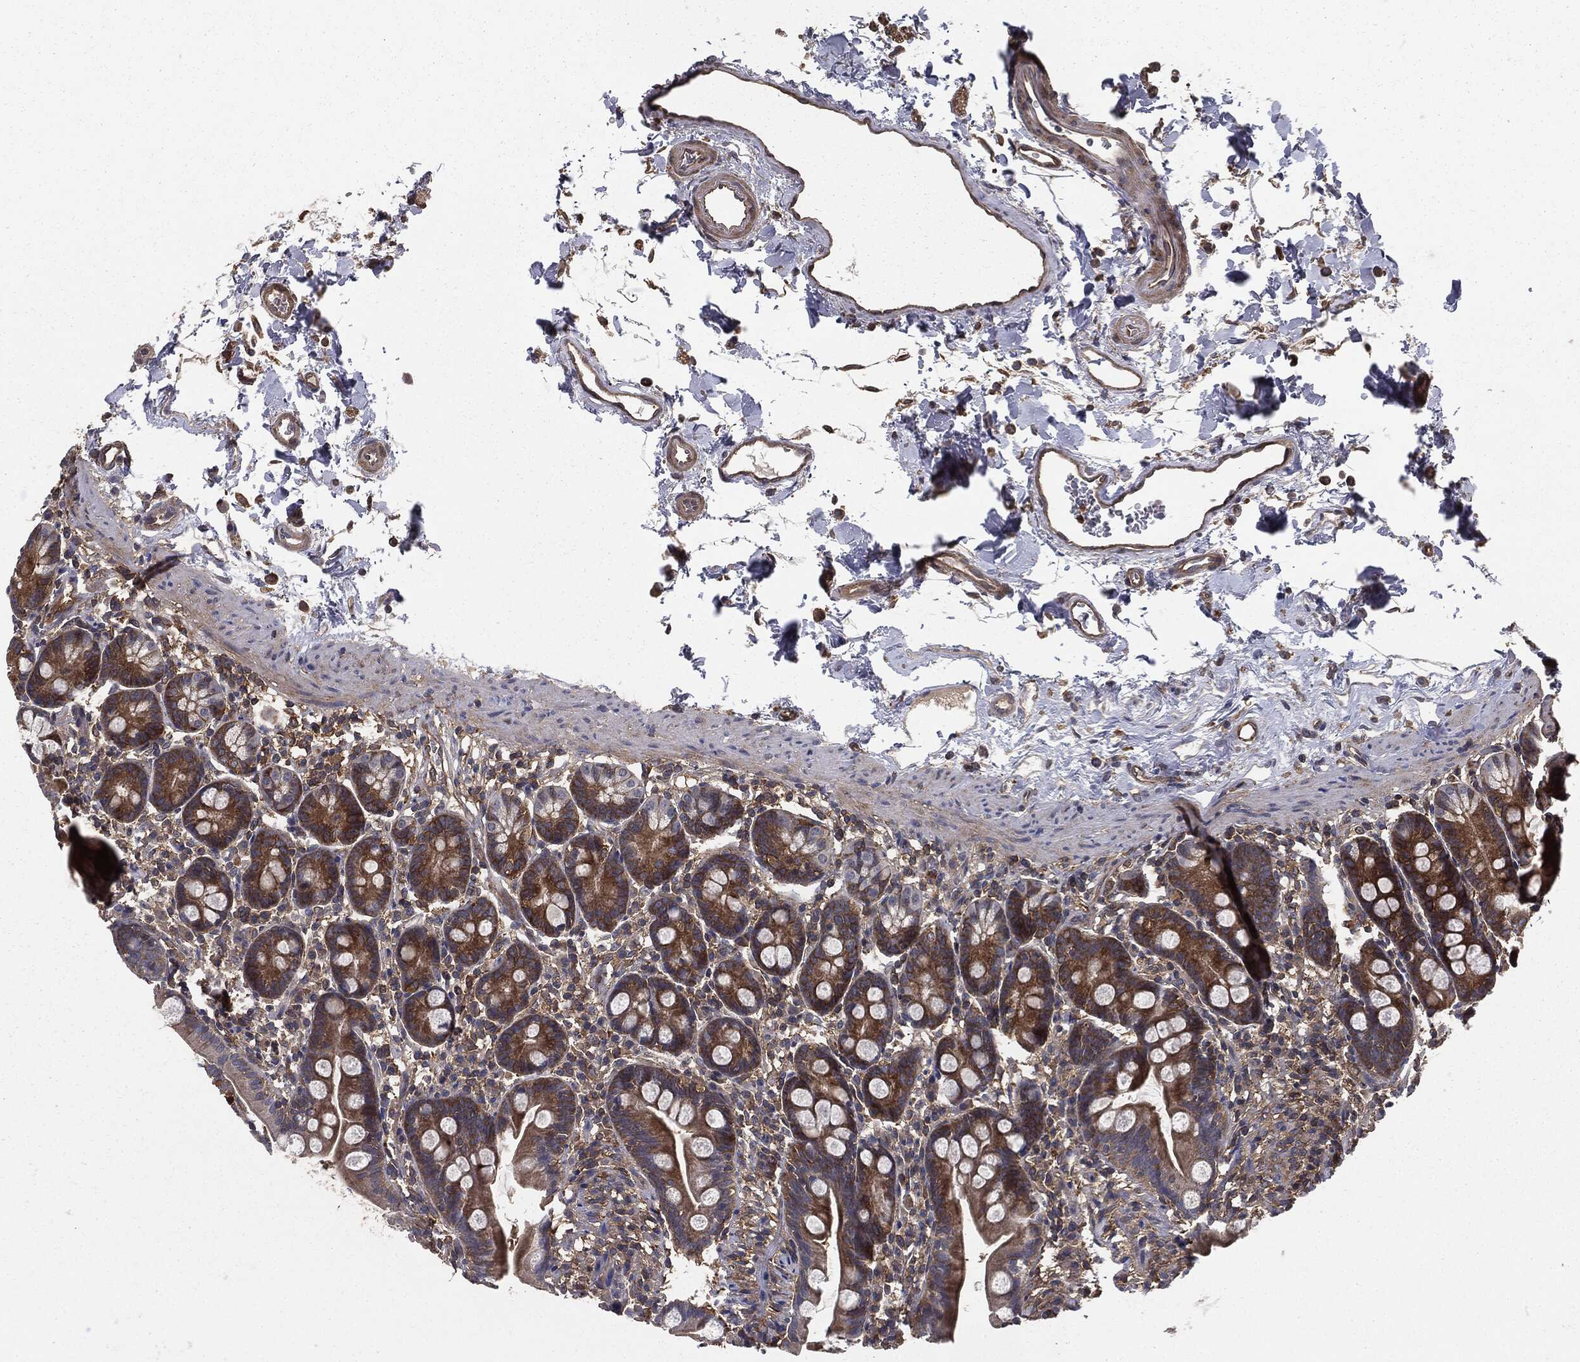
{"staining": {"intensity": "moderate", "quantity": ">75%", "location": "cytoplasmic/membranous"}, "tissue": "small intestine", "cell_type": "Glandular cells", "image_type": "normal", "snomed": [{"axis": "morphology", "description": "Normal tissue, NOS"}, {"axis": "topography", "description": "Small intestine"}], "caption": "A medium amount of moderate cytoplasmic/membranous expression is seen in approximately >75% of glandular cells in benign small intestine.", "gene": "GNB5", "patient": {"sex": "female", "age": 44}}